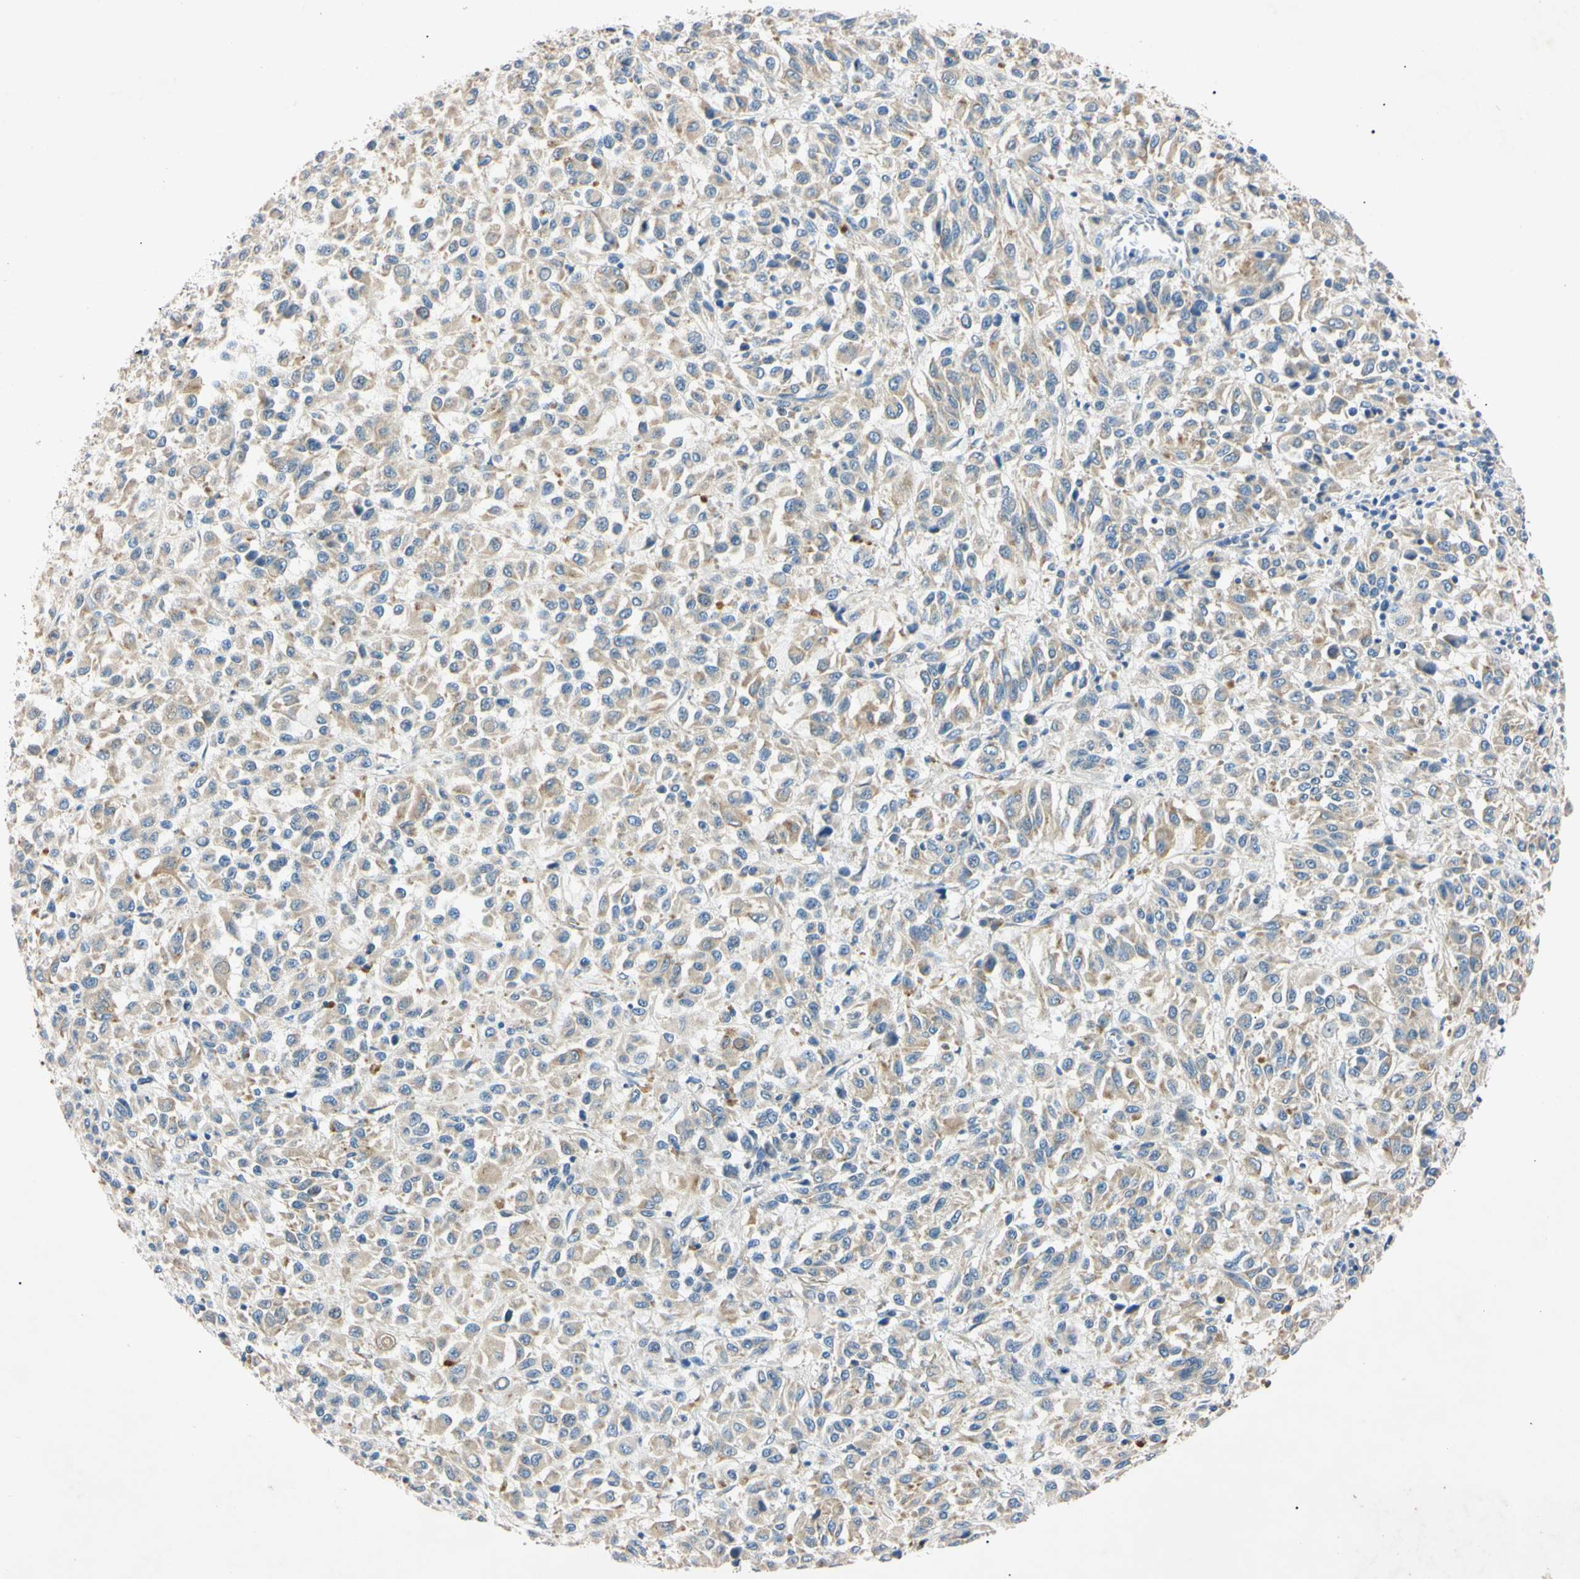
{"staining": {"intensity": "weak", "quantity": "25%-75%", "location": "cytoplasmic/membranous"}, "tissue": "melanoma", "cell_type": "Tumor cells", "image_type": "cancer", "snomed": [{"axis": "morphology", "description": "Malignant melanoma, Metastatic site"}, {"axis": "topography", "description": "Lung"}], "caption": "DAB immunohistochemical staining of malignant melanoma (metastatic site) reveals weak cytoplasmic/membranous protein expression in approximately 25%-75% of tumor cells.", "gene": "DNAJB12", "patient": {"sex": "male", "age": 64}}